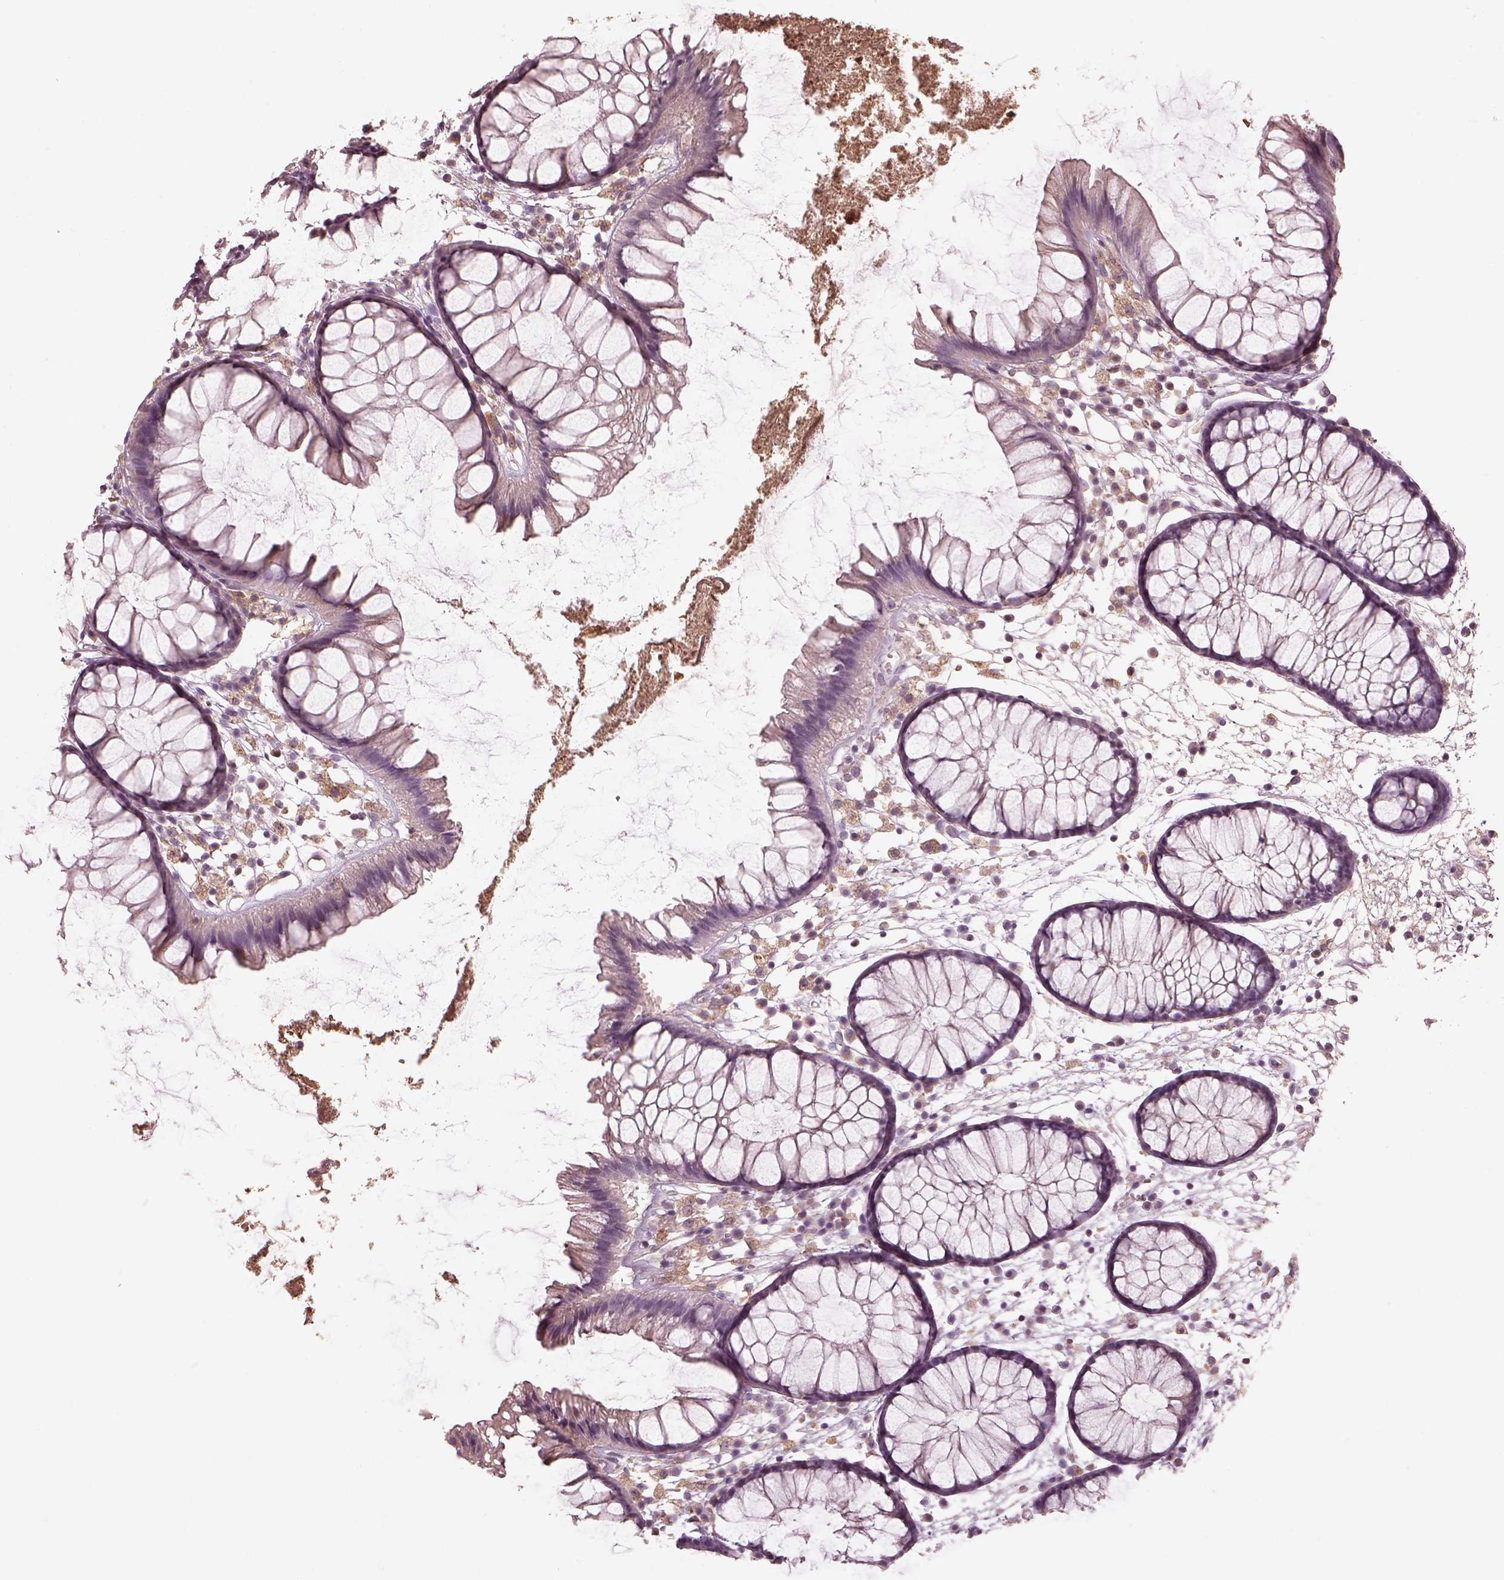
{"staining": {"intensity": "negative", "quantity": "none", "location": "none"}, "tissue": "colon", "cell_type": "Endothelial cells", "image_type": "normal", "snomed": [{"axis": "morphology", "description": "Normal tissue, NOS"}, {"axis": "morphology", "description": "Adenocarcinoma, NOS"}, {"axis": "topography", "description": "Colon"}], "caption": "Protein analysis of benign colon shows no significant positivity in endothelial cells. (Stains: DAB IHC with hematoxylin counter stain, Microscopy: brightfield microscopy at high magnification).", "gene": "PRKACG", "patient": {"sex": "male", "age": 65}}